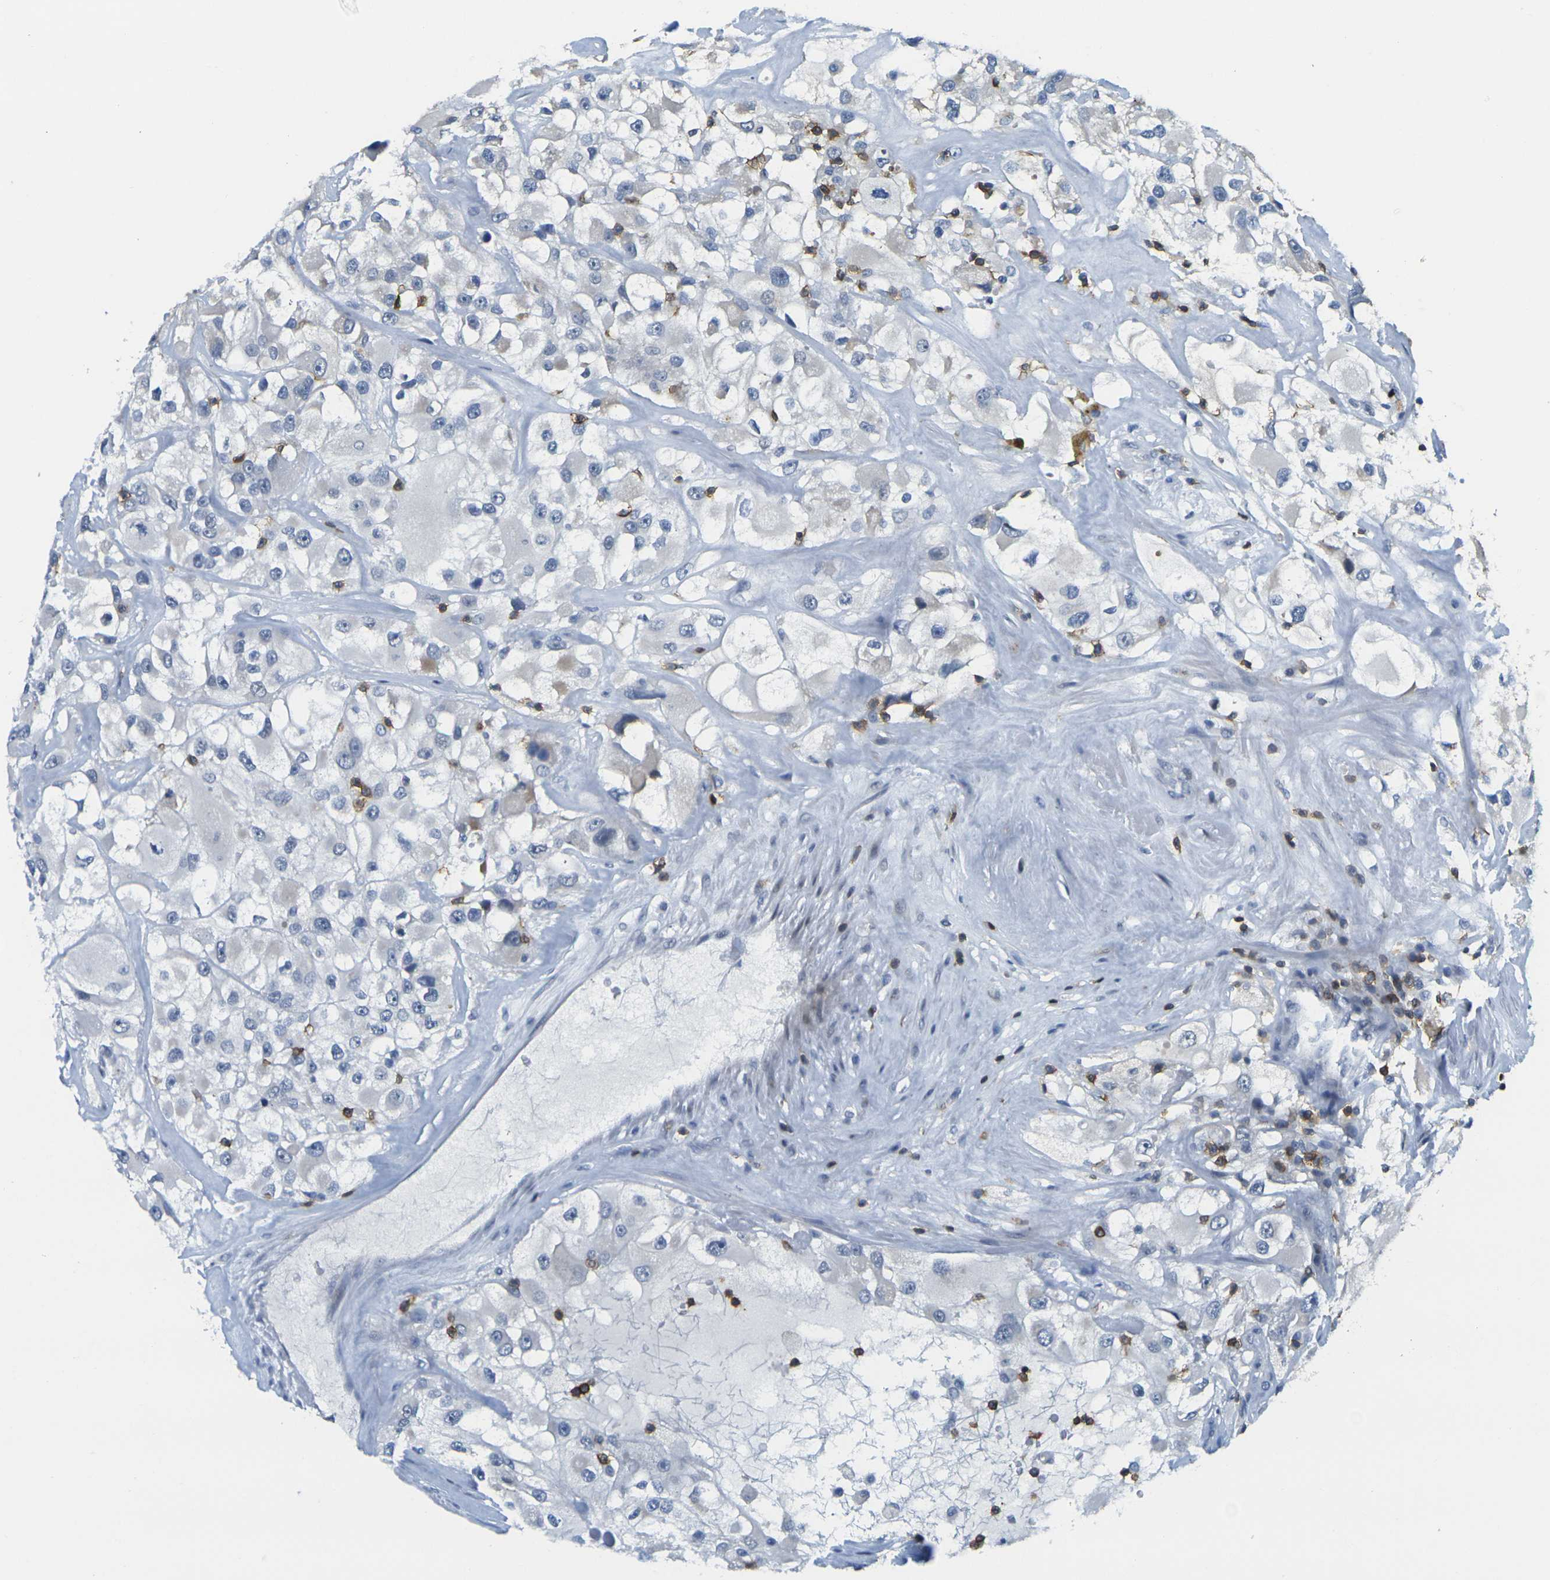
{"staining": {"intensity": "negative", "quantity": "none", "location": "none"}, "tissue": "renal cancer", "cell_type": "Tumor cells", "image_type": "cancer", "snomed": [{"axis": "morphology", "description": "Adenocarcinoma, NOS"}, {"axis": "topography", "description": "Kidney"}], "caption": "An image of human renal cancer is negative for staining in tumor cells.", "gene": "CD3D", "patient": {"sex": "female", "age": 52}}